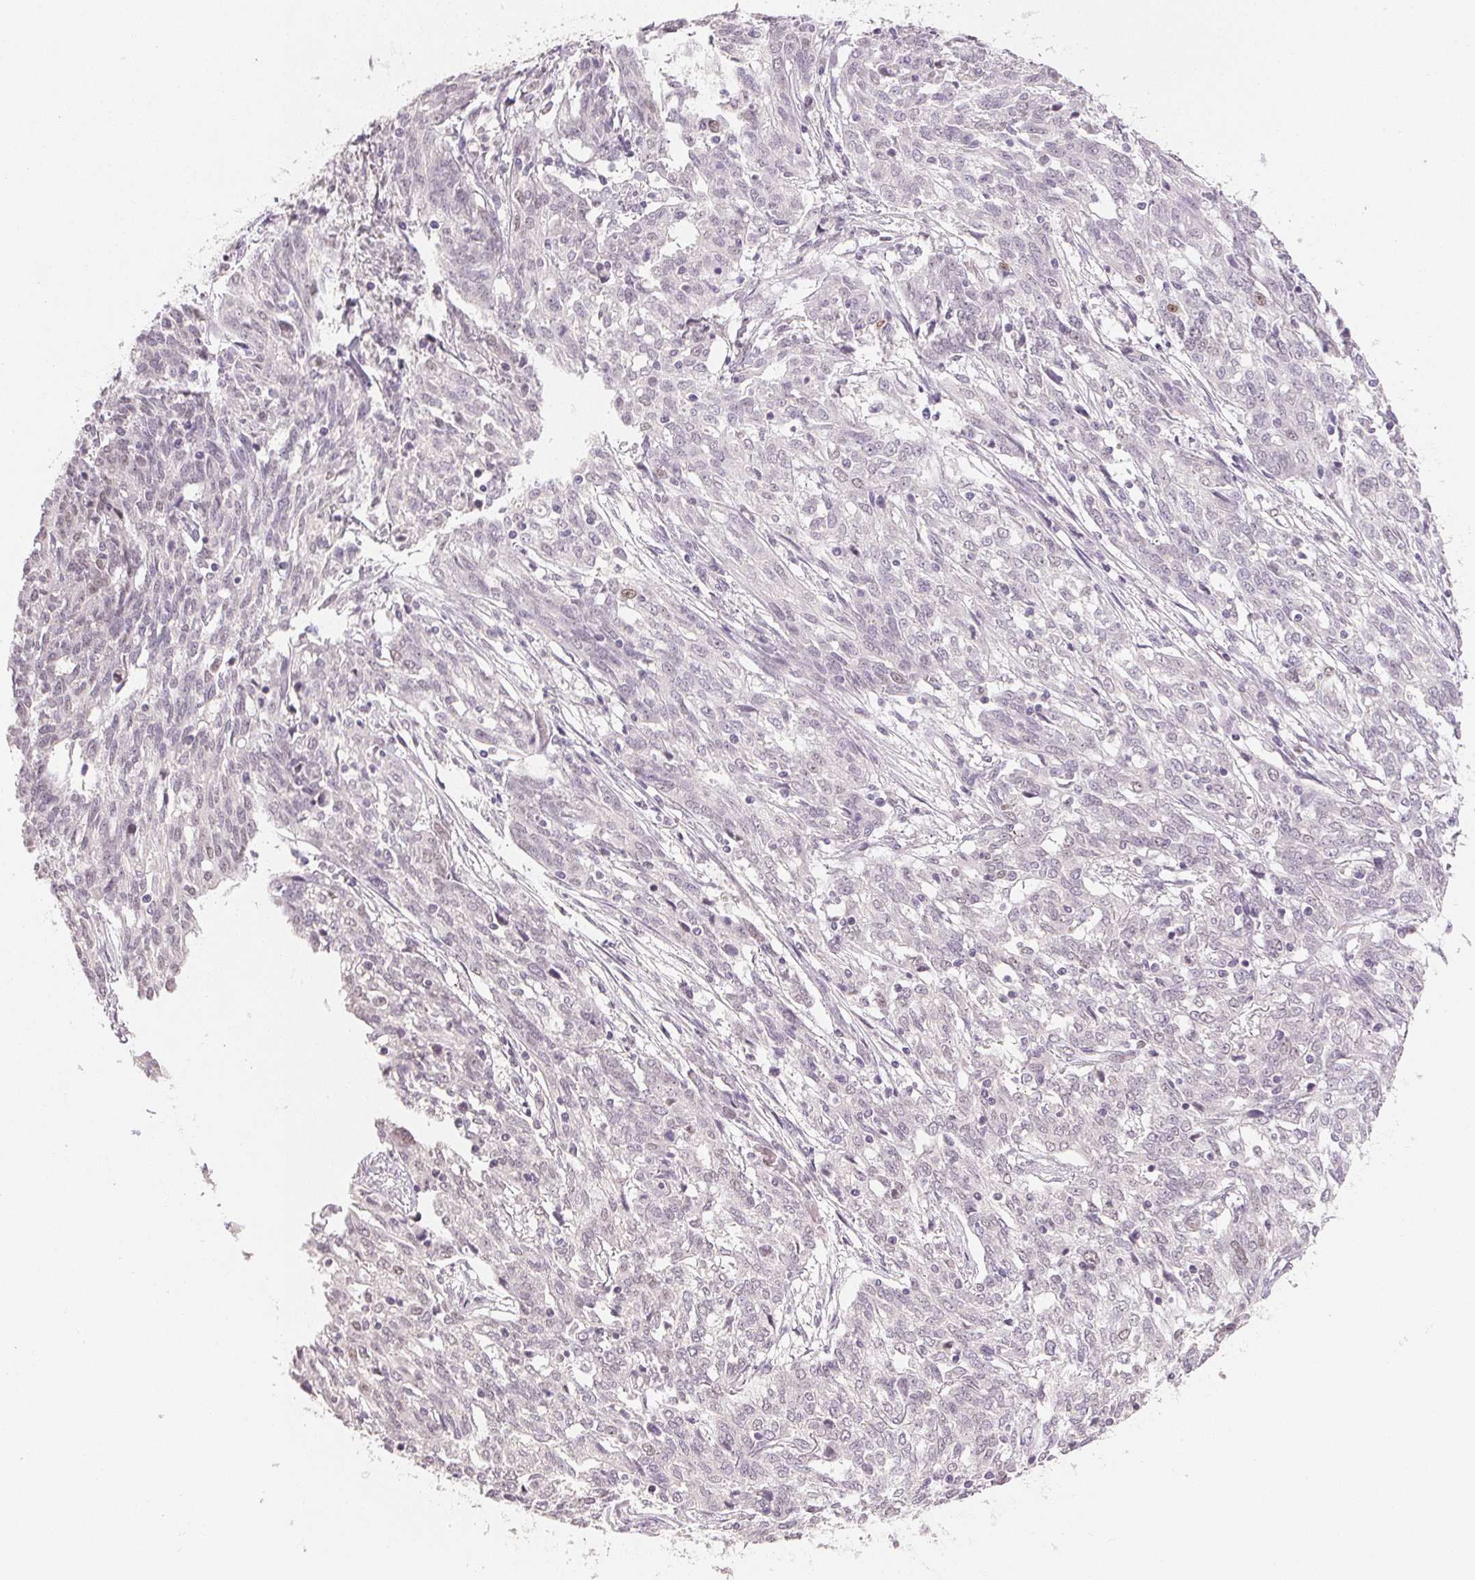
{"staining": {"intensity": "negative", "quantity": "none", "location": "none"}, "tissue": "ovarian cancer", "cell_type": "Tumor cells", "image_type": "cancer", "snomed": [{"axis": "morphology", "description": "Cystadenocarcinoma, serous, NOS"}, {"axis": "topography", "description": "Ovary"}], "caption": "IHC image of human ovarian cancer stained for a protein (brown), which exhibits no expression in tumor cells. (DAB IHC with hematoxylin counter stain).", "gene": "POLR3G", "patient": {"sex": "female", "age": 67}}